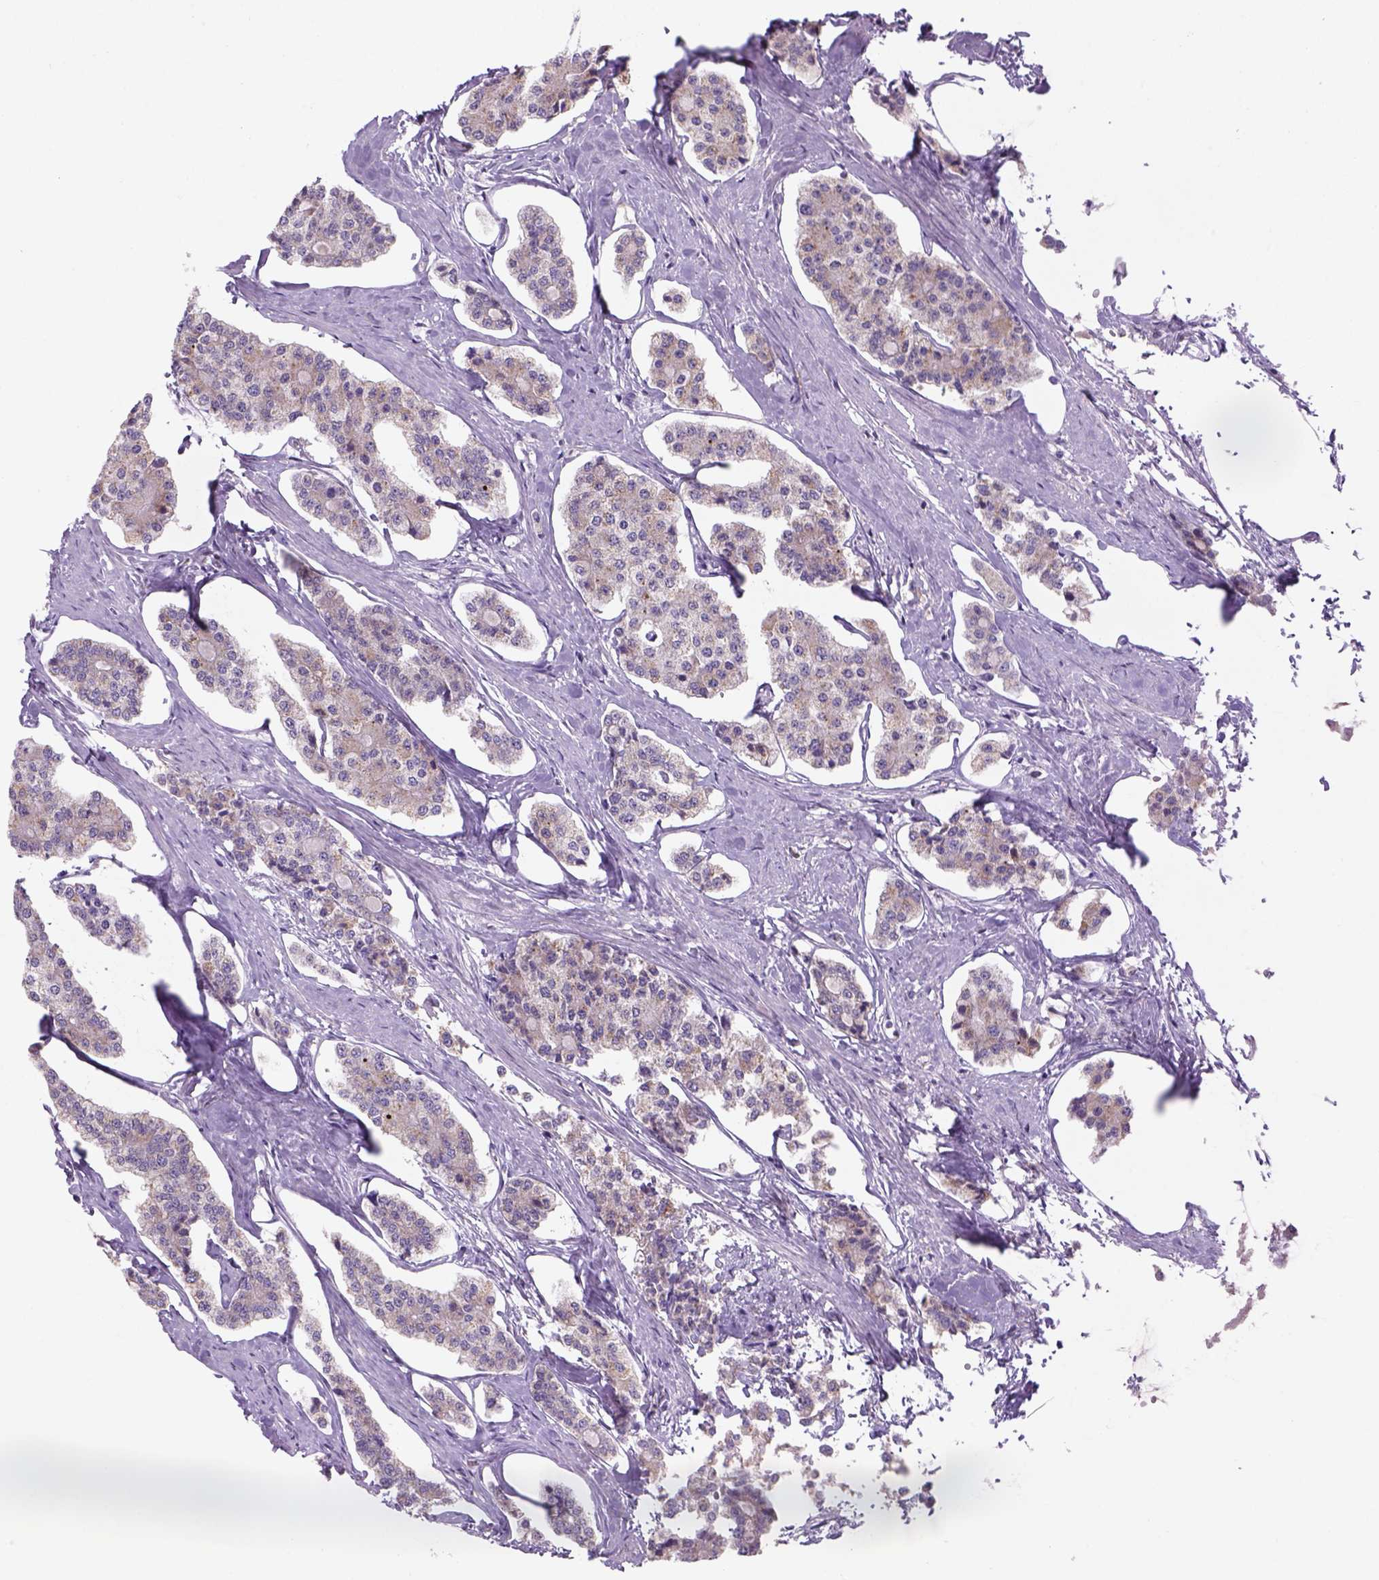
{"staining": {"intensity": "weak", "quantity": "25%-75%", "location": "cytoplasmic/membranous"}, "tissue": "carcinoid", "cell_type": "Tumor cells", "image_type": "cancer", "snomed": [{"axis": "morphology", "description": "Carcinoid, malignant, NOS"}, {"axis": "topography", "description": "Small intestine"}], "caption": "Protein analysis of carcinoid (malignant) tissue reveals weak cytoplasmic/membranous expression in approximately 25%-75% of tumor cells.", "gene": "ADGRV1", "patient": {"sex": "female", "age": 65}}